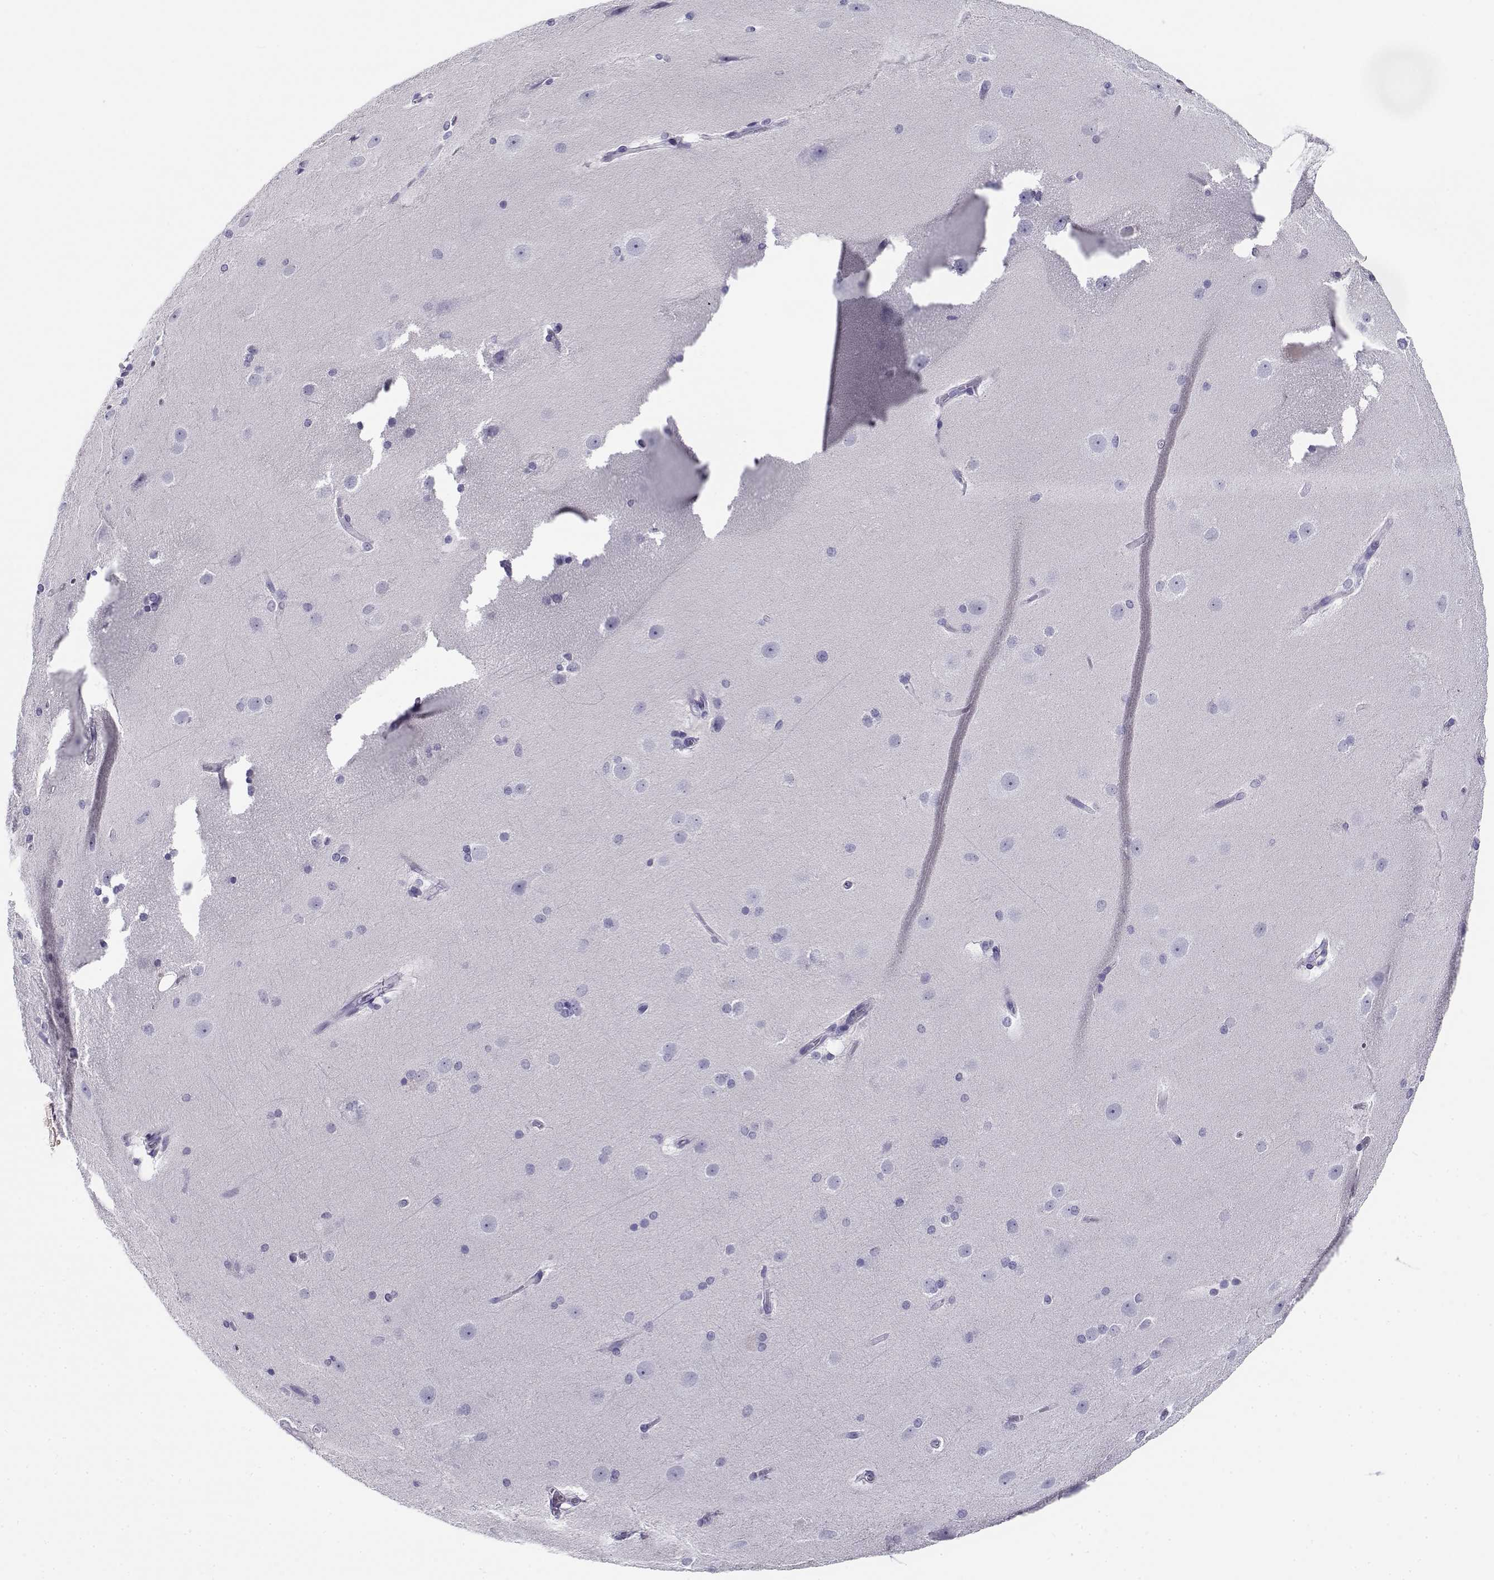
{"staining": {"intensity": "negative", "quantity": "none", "location": "none"}, "tissue": "hippocampus", "cell_type": "Glial cells", "image_type": "normal", "snomed": [{"axis": "morphology", "description": "Normal tissue, NOS"}, {"axis": "topography", "description": "Cerebral cortex"}, {"axis": "topography", "description": "Hippocampus"}], "caption": "This is an immunohistochemistry (IHC) micrograph of benign hippocampus. There is no expression in glial cells.", "gene": "CABS1", "patient": {"sex": "female", "age": 19}}